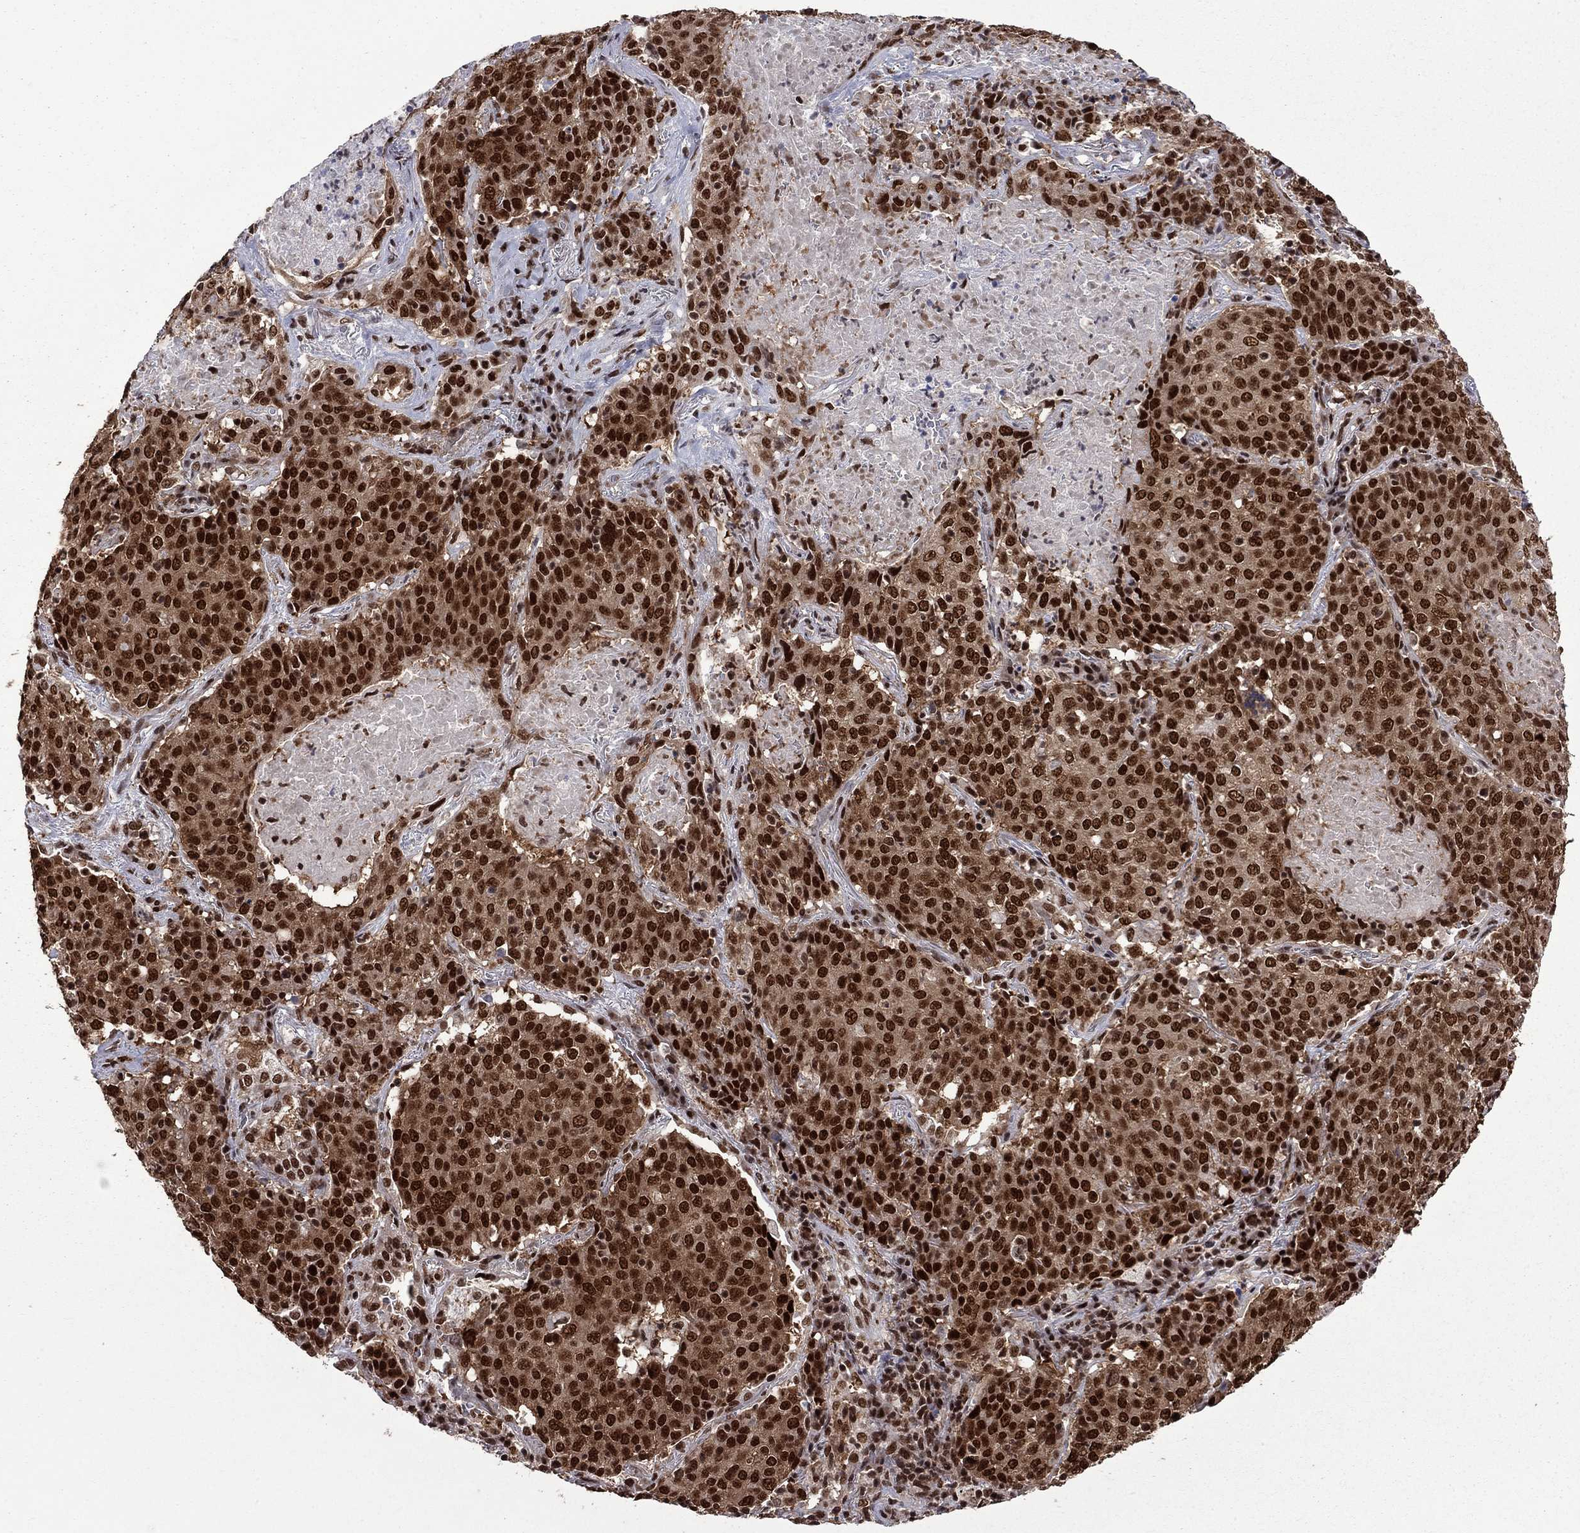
{"staining": {"intensity": "strong", "quantity": ">75%", "location": "nuclear"}, "tissue": "lung cancer", "cell_type": "Tumor cells", "image_type": "cancer", "snomed": [{"axis": "morphology", "description": "Squamous cell carcinoma, NOS"}, {"axis": "topography", "description": "Lung"}], "caption": "IHC (DAB (3,3'-diaminobenzidine)) staining of human lung squamous cell carcinoma exhibits strong nuclear protein staining in approximately >75% of tumor cells.", "gene": "MED25", "patient": {"sex": "male", "age": 82}}